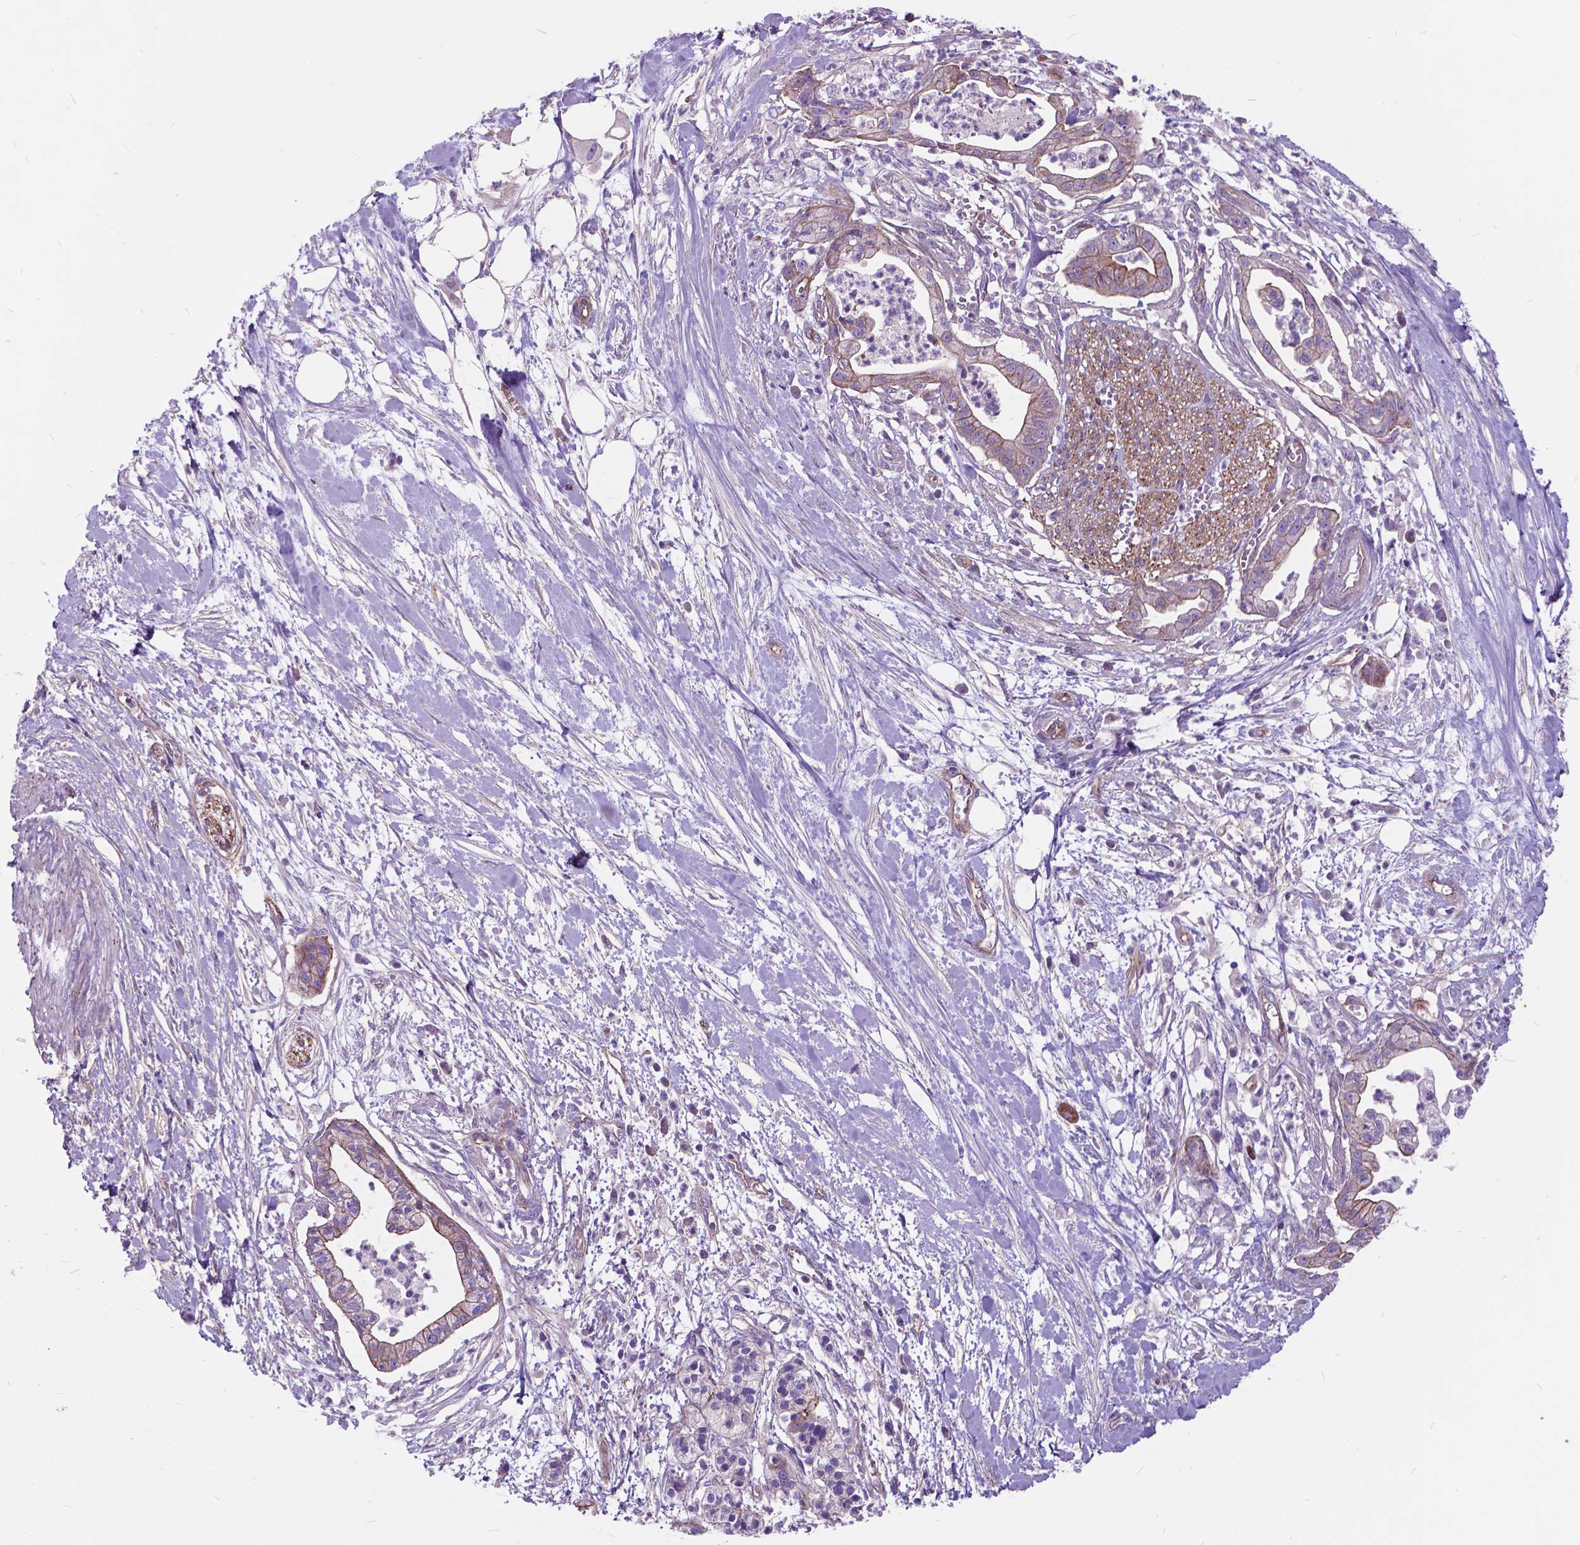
{"staining": {"intensity": "moderate", "quantity": "25%-75%", "location": "cytoplasmic/membranous"}, "tissue": "pancreatic cancer", "cell_type": "Tumor cells", "image_type": "cancer", "snomed": [{"axis": "morphology", "description": "Normal tissue, NOS"}, {"axis": "morphology", "description": "Adenocarcinoma, NOS"}, {"axis": "topography", "description": "Lymph node"}, {"axis": "topography", "description": "Pancreas"}], "caption": "Pancreatic cancer (adenocarcinoma) was stained to show a protein in brown. There is medium levels of moderate cytoplasmic/membranous expression in about 25%-75% of tumor cells.", "gene": "FLT4", "patient": {"sex": "female", "age": 58}}